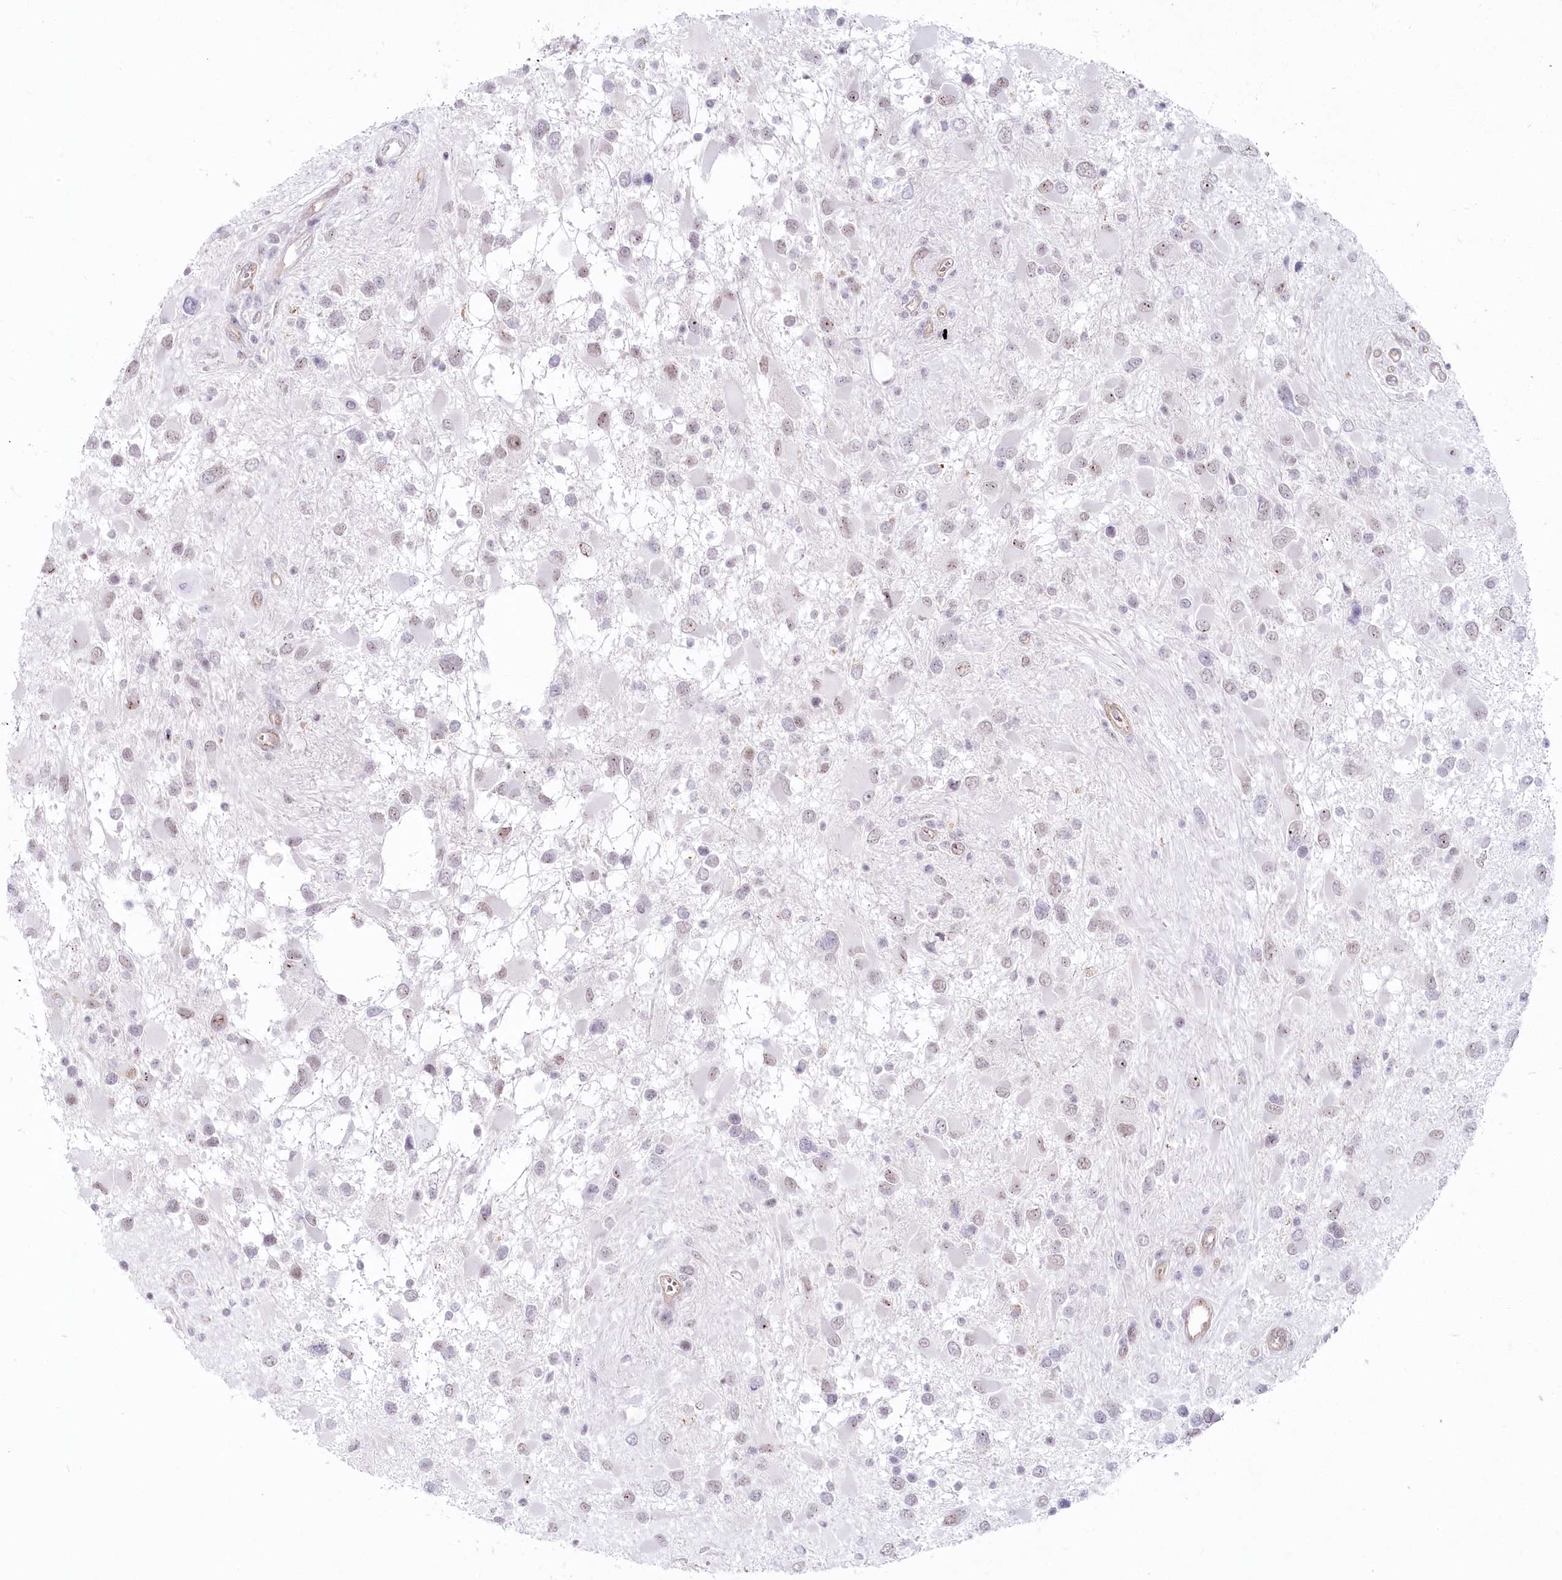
{"staining": {"intensity": "weak", "quantity": "<25%", "location": "nuclear"}, "tissue": "glioma", "cell_type": "Tumor cells", "image_type": "cancer", "snomed": [{"axis": "morphology", "description": "Glioma, malignant, High grade"}, {"axis": "topography", "description": "Brain"}], "caption": "A high-resolution image shows immunohistochemistry staining of malignant glioma (high-grade), which displays no significant positivity in tumor cells. The staining is performed using DAB brown chromogen with nuclei counter-stained in using hematoxylin.", "gene": "ABHD8", "patient": {"sex": "male", "age": 53}}